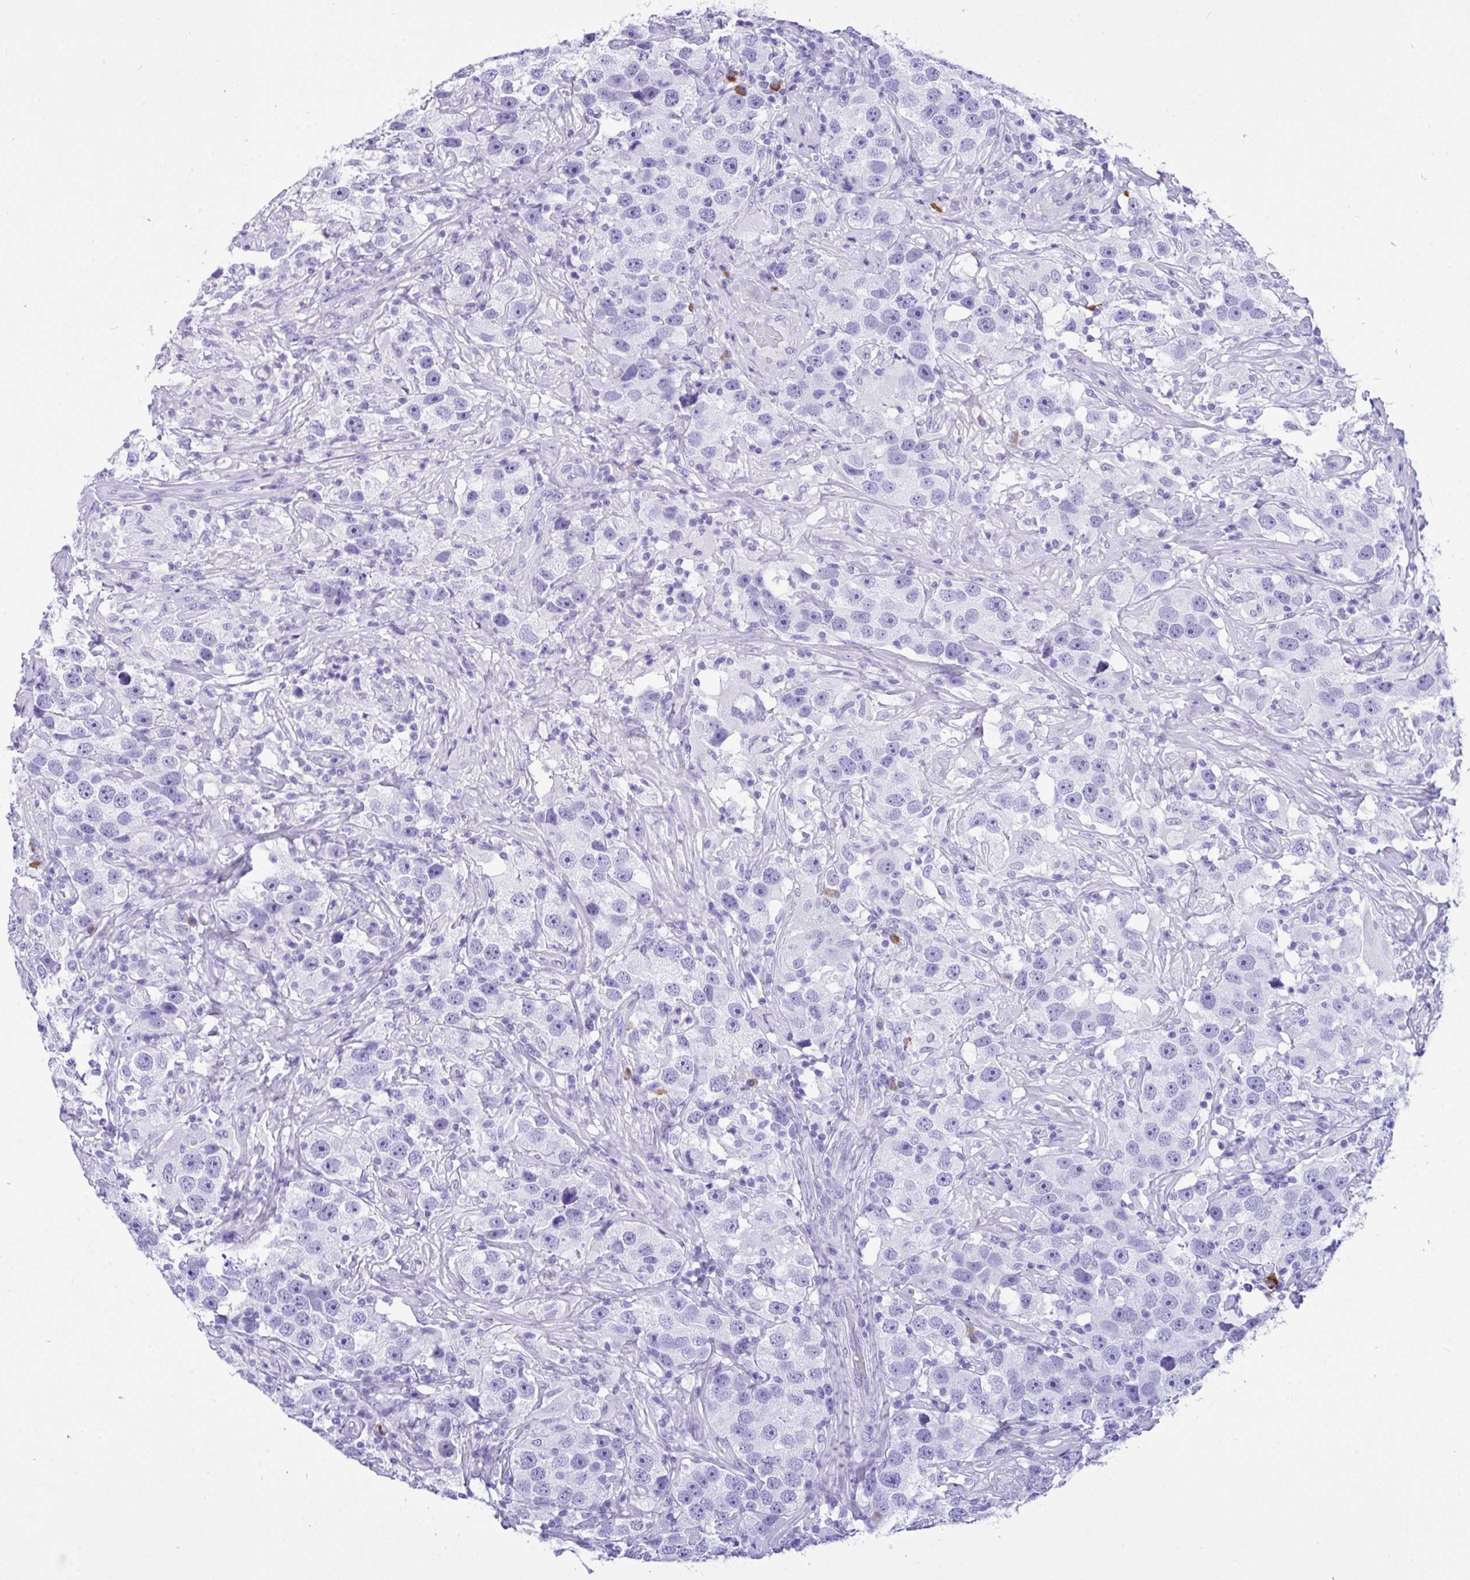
{"staining": {"intensity": "negative", "quantity": "none", "location": "none"}, "tissue": "testis cancer", "cell_type": "Tumor cells", "image_type": "cancer", "snomed": [{"axis": "morphology", "description": "Seminoma, NOS"}, {"axis": "topography", "description": "Testis"}], "caption": "Testis seminoma stained for a protein using immunohistochemistry (IHC) shows no staining tumor cells.", "gene": "BEST4", "patient": {"sex": "male", "age": 49}}